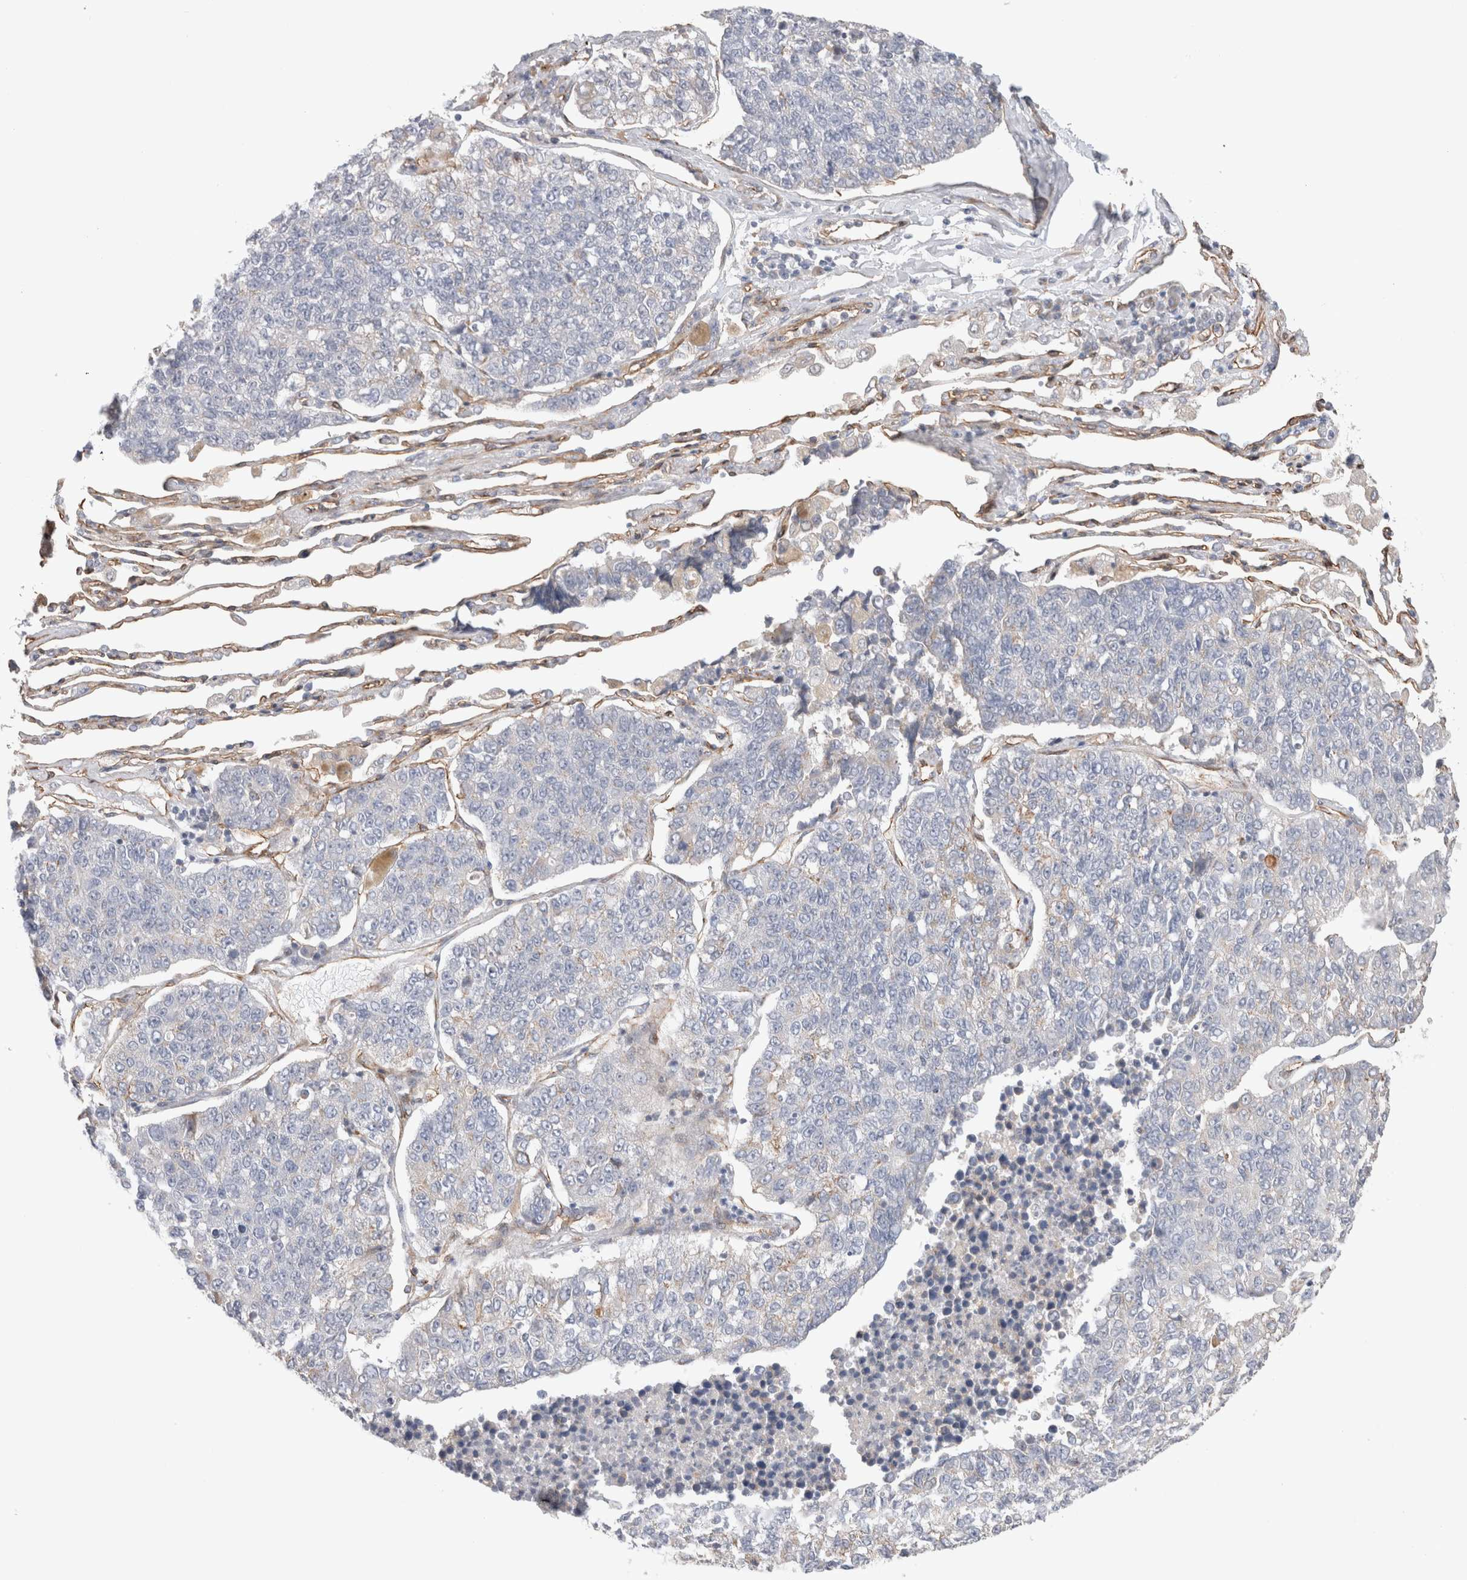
{"staining": {"intensity": "weak", "quantity": "<25%", "location": "cytoplasmic/membranous"}, "tissue": "lung cancer", "cell_type": "Tumor cells", "image_type": "cancer", "snomed": [{"axis": "morphology", "description": "Adenocarcinoma, NOS"}, {"axis": "topography", "description": "Lung"}], "caption": "A high-resolution micrograph shows immunohistochemistry (IHC) staining of lung cancer (adenocarcinoma), which exhibits no significant staining in tumor cells. The staining is performed using DAB (3,3'-diaminobenzidine) brown chromogen with nuclei counter-stained in using hematoxylin.", "gene": "CAAP1", "patient": {"sex": "male", "age": 49}}